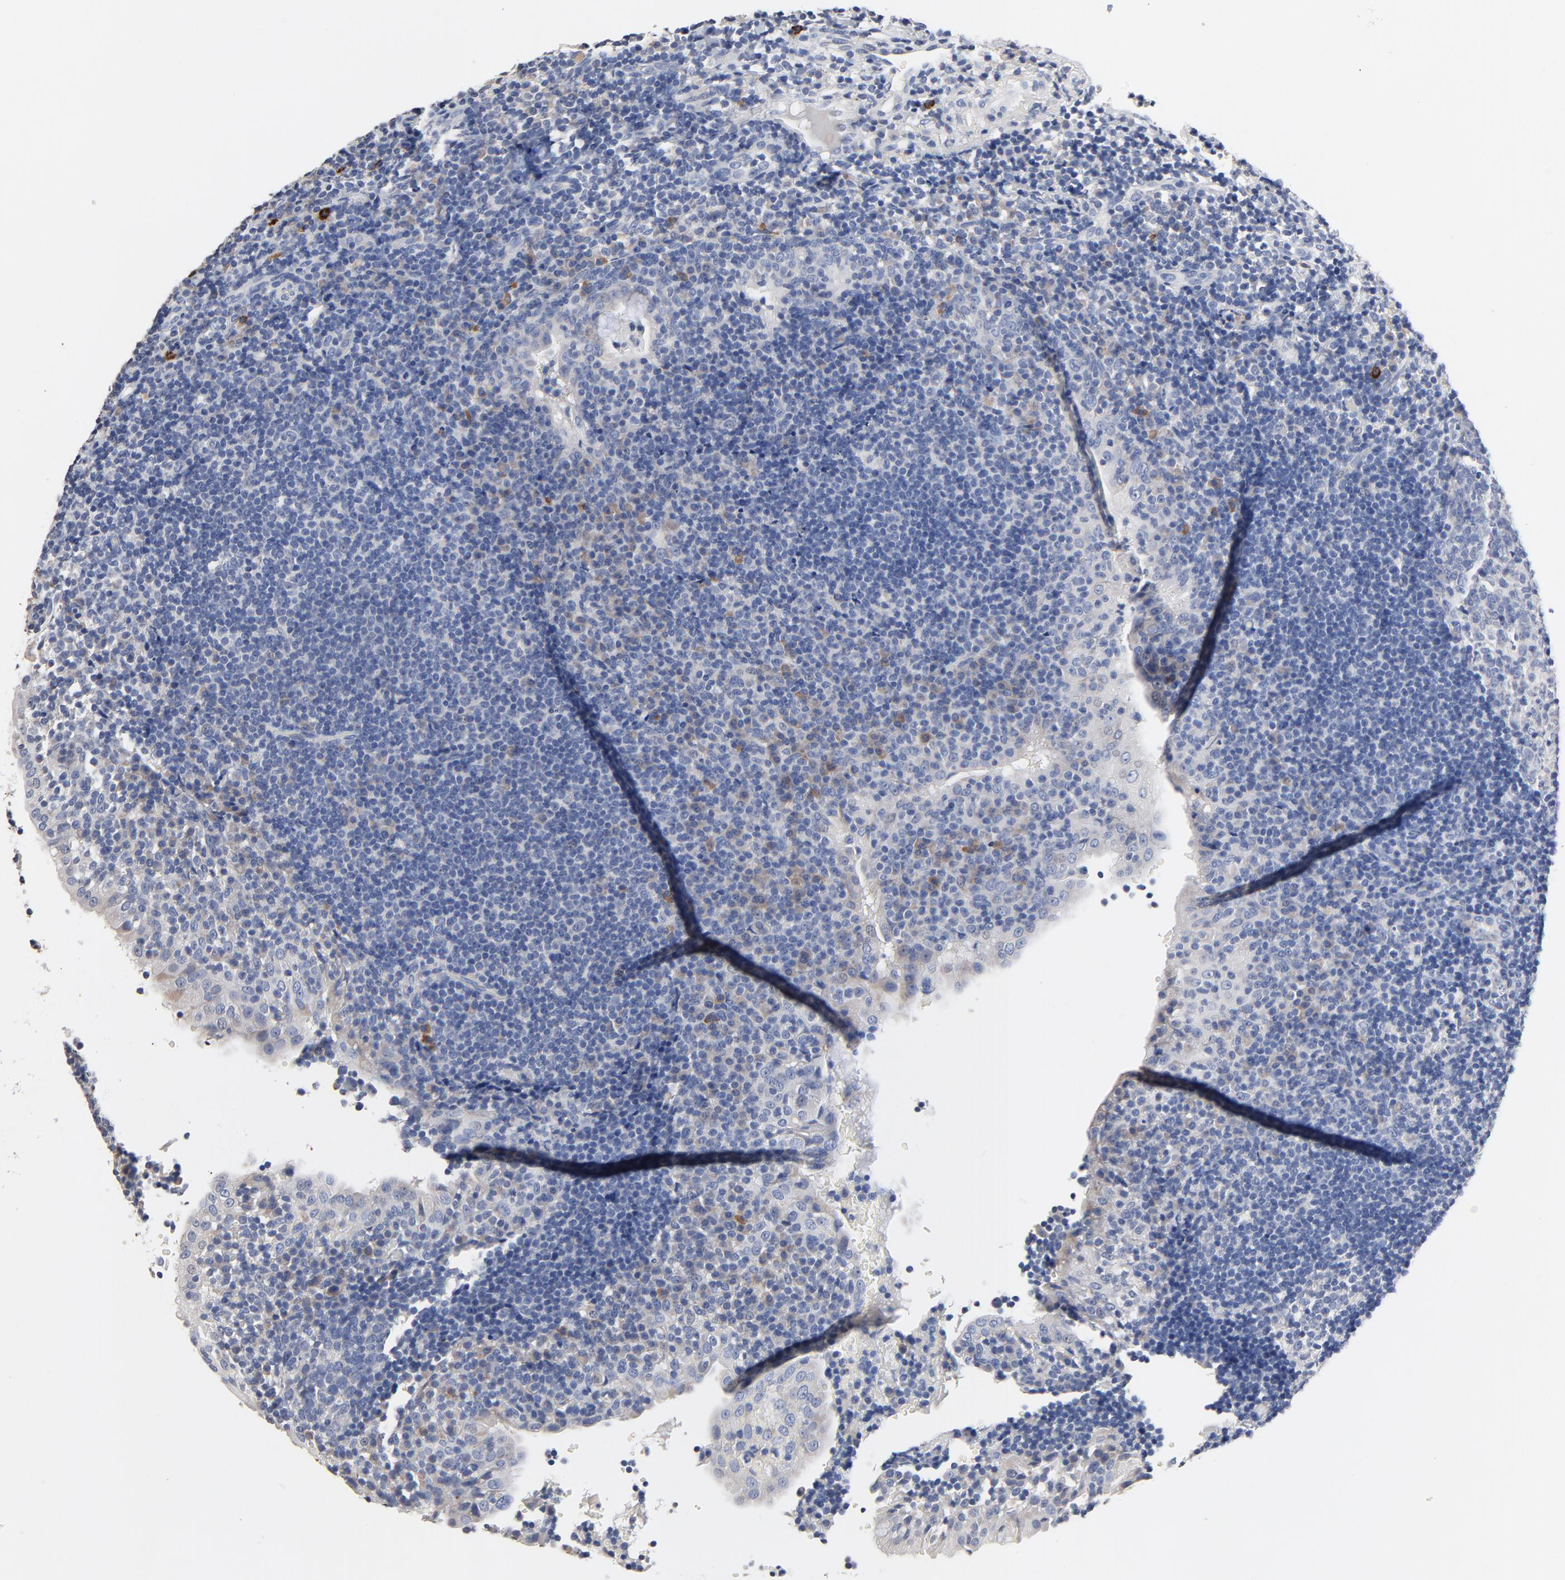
{"staining": {"intensity": "weak", "quantity": "<25%", "location": "cytoplasmic/membranous"}, "tissue": "tonsil", "cell_type": "Germinal center cells", "image_type": "normal", "snomed": [{"axis": "morphology", "description": "Normal tissue, NOS"}, {"axis": "topography", "description": "Tonsil"}], "caption": "Unremarkable tonsil was stained to show a protein in brown. There is no significant staining in germinal center cells. (DAB immunohistochemistry, high magnification).", "gene": "FBXL5", "patient": {"sex": "female", "age": 40}}